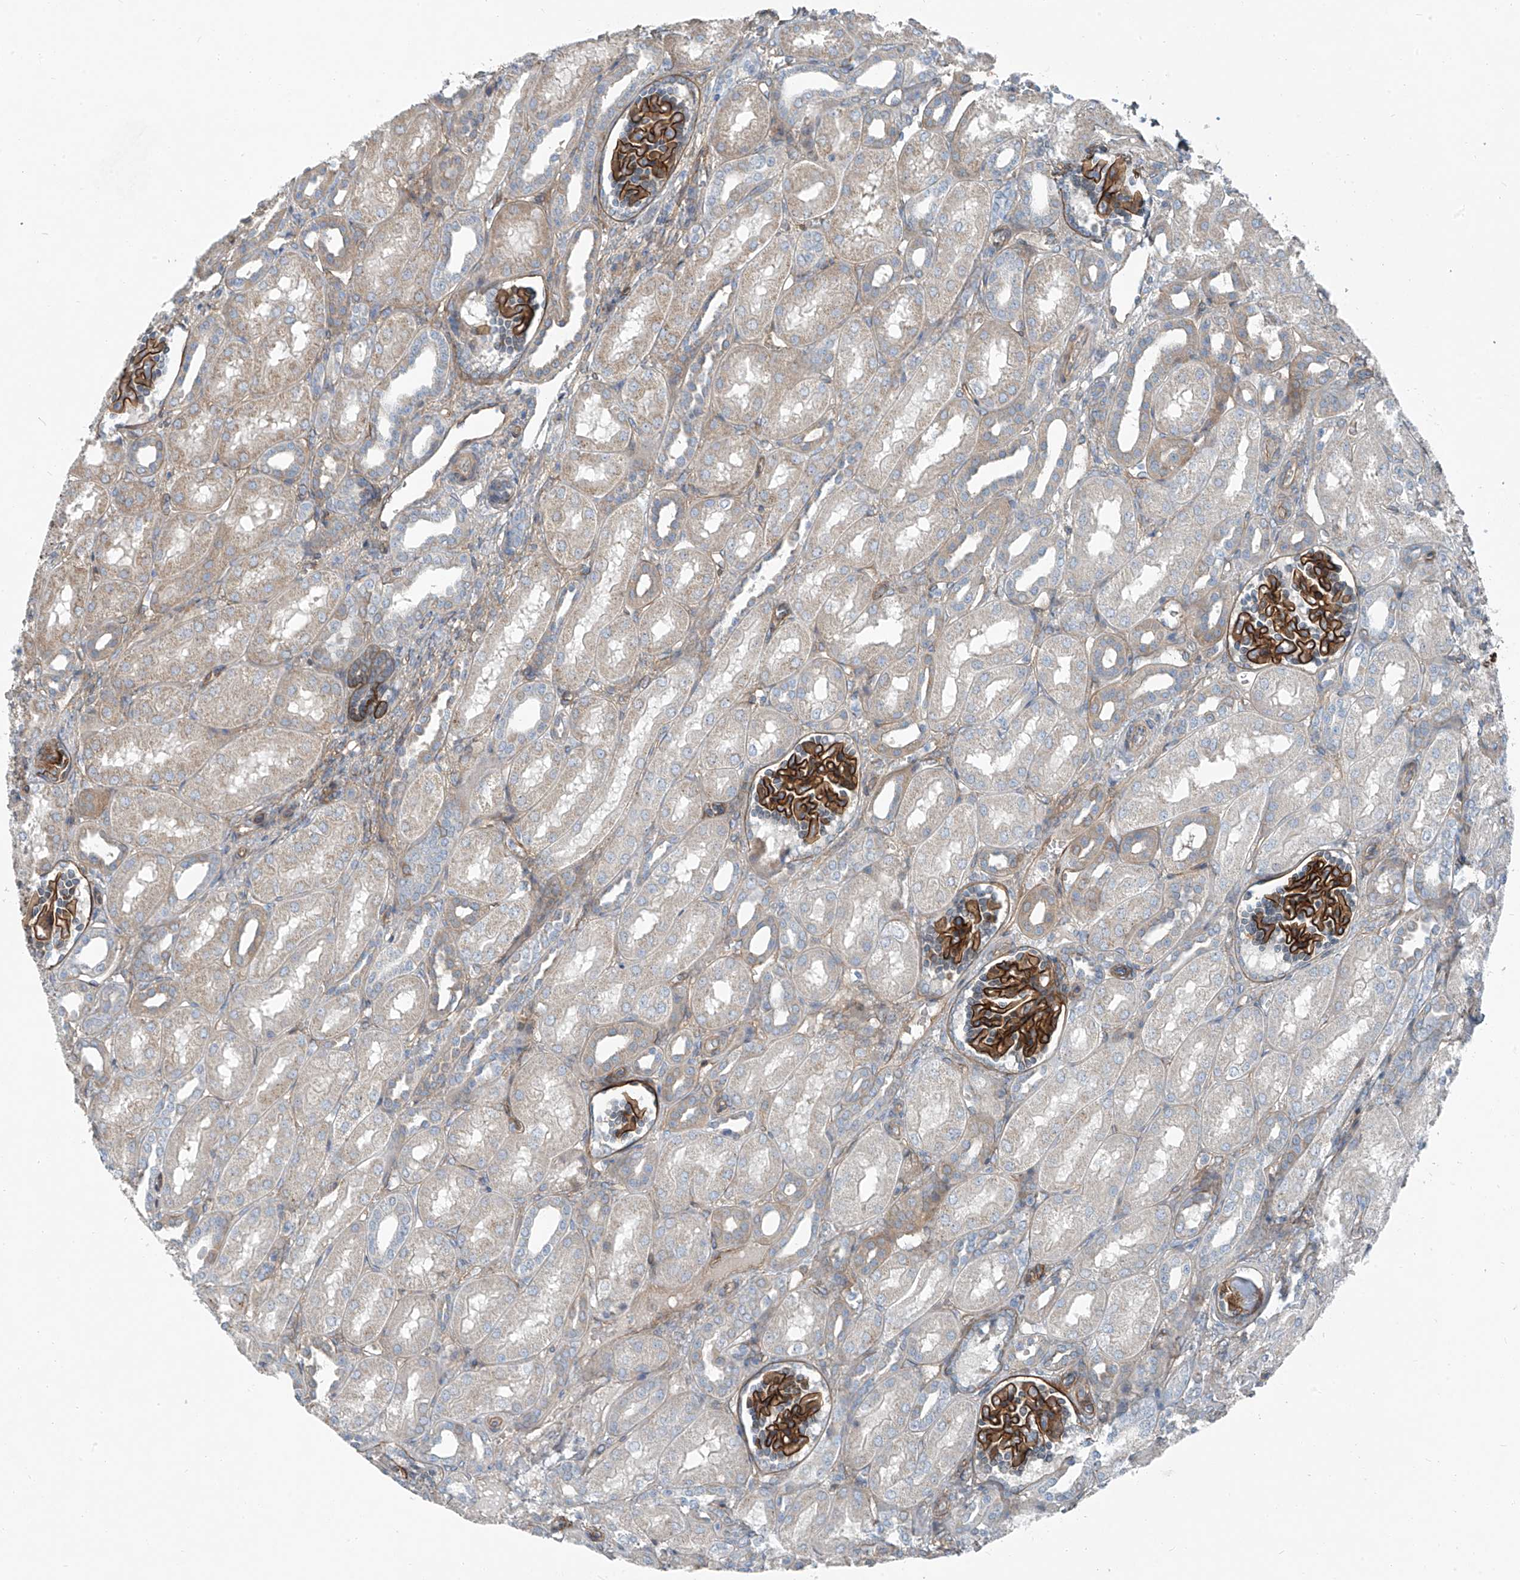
{"staining": {"intensity": "strong", "quantity": ">75%", "location": "cytoplasmic/membranous"}, "tissue": "kidney", "cell_type": "Cells in glomeruli", "image_type": "normal", "snomed": [{"axis": "morphology", "description": "Normal tissue, NOS"}, {"axis": "morphology", "description": "Neoplasm, malignant, NOS"}, {"axis": "topography", "description": "Kidney"}], "caption": "Protein staining shows strong cytoplasmic/membranous positivity in approximately >75% of cells in glomeruli in unremarkable kidney. (DAB = brown stain, brightfield microscopy at high magnification).", "gene": "TNS2", "patient": {"sex": "female", "age": 1}}